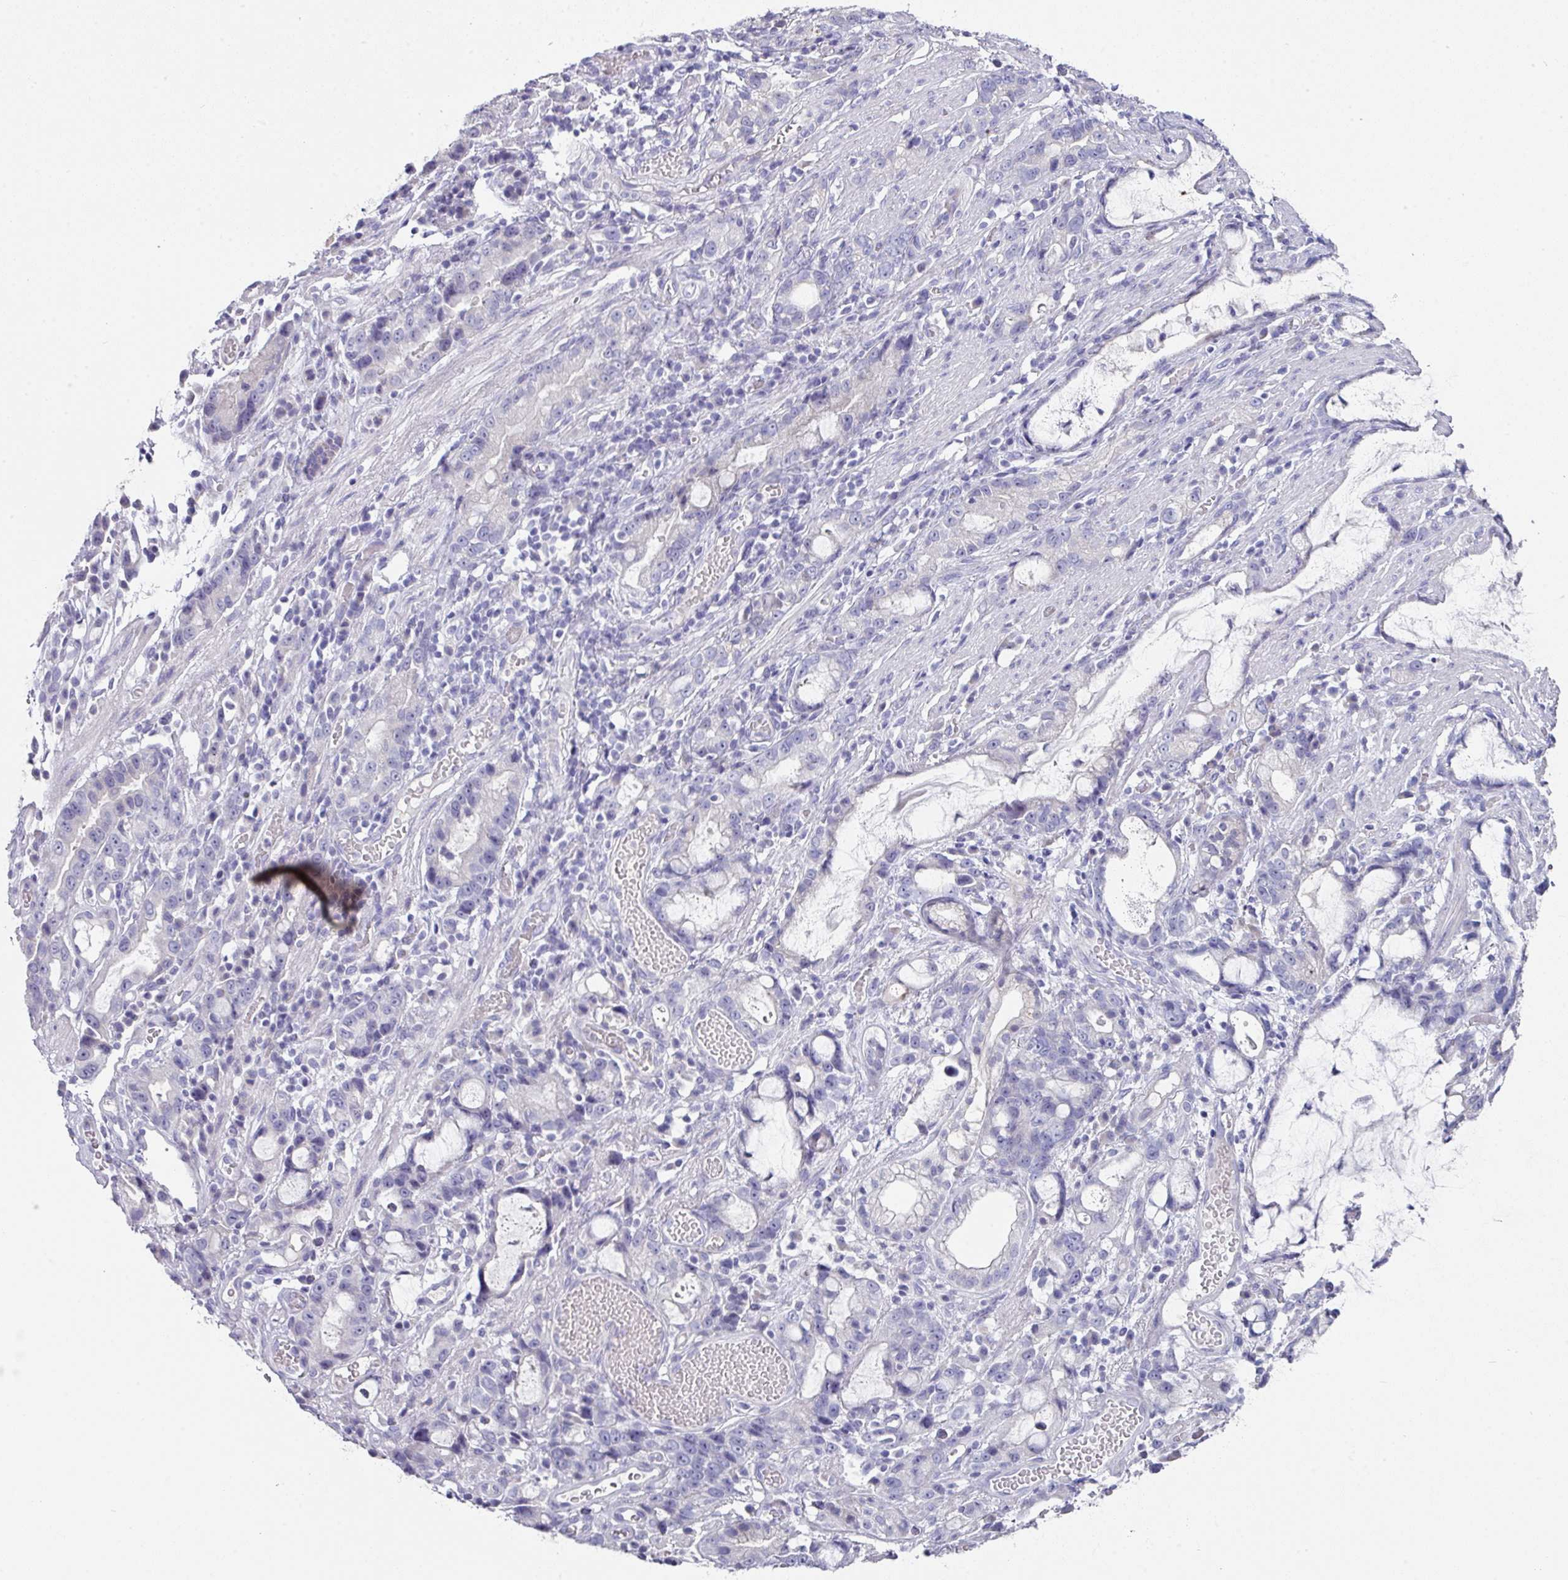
{"staining": {"intensity": "negative", "quantity": "none", "location": "none"}, "tissue": "stomach cancer", "cell_type": "Tumor cells", "image_type": "cancer", "snomed": [{"axis": "morphology", "description": "Adenocarcinoma, NOS"}, {"axis": "topography", "description": "Stomach"}], "caption": "The image demonstrates no significant positivity in tumor cells of stomach adenocarcinoma.", "gene": "DEFB115", "patient": {"sex": "male", "age": 55}}